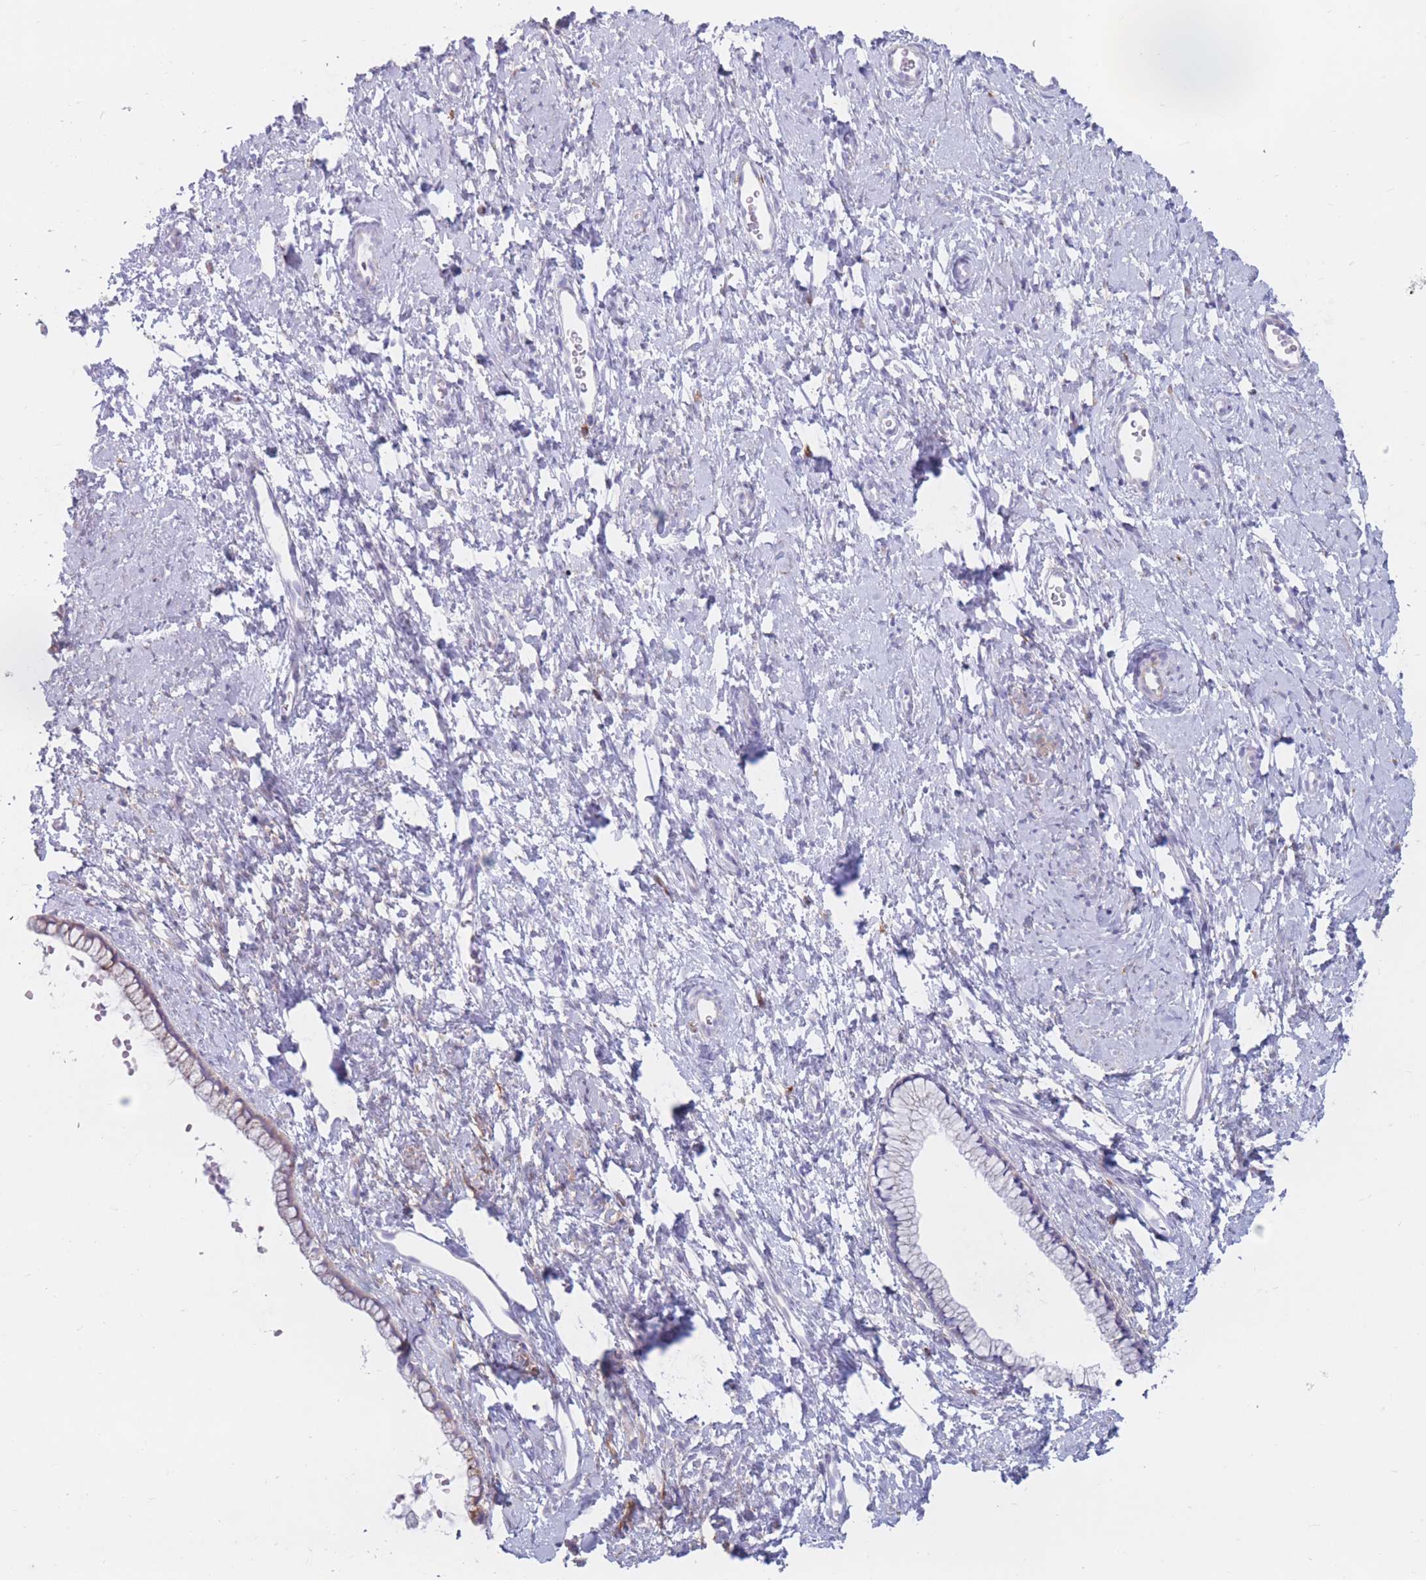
{"staining": {"intensity": "negative", "quantity": "none", "location": "none"}, "tissue": "cervix", "cell_type": "Glandular cells", "image_type": "normal", "snomed": [{"axis": "morphology", "description": "Normal tissue, NOS"}, {"axis": "topography", "description": "Cervix"}], "caption": "Glandular cells show no significant positivity in unremarkable cervix. (Stains: DAB (3,3'-diaminobenzidine) immunohistochemistry (IHC) with hematoxylin counter stain, Microscopy: brightfield microscopy at high magnification).", "gene": "PLPP1", "patient": {"sex": "female", "age": 57}}